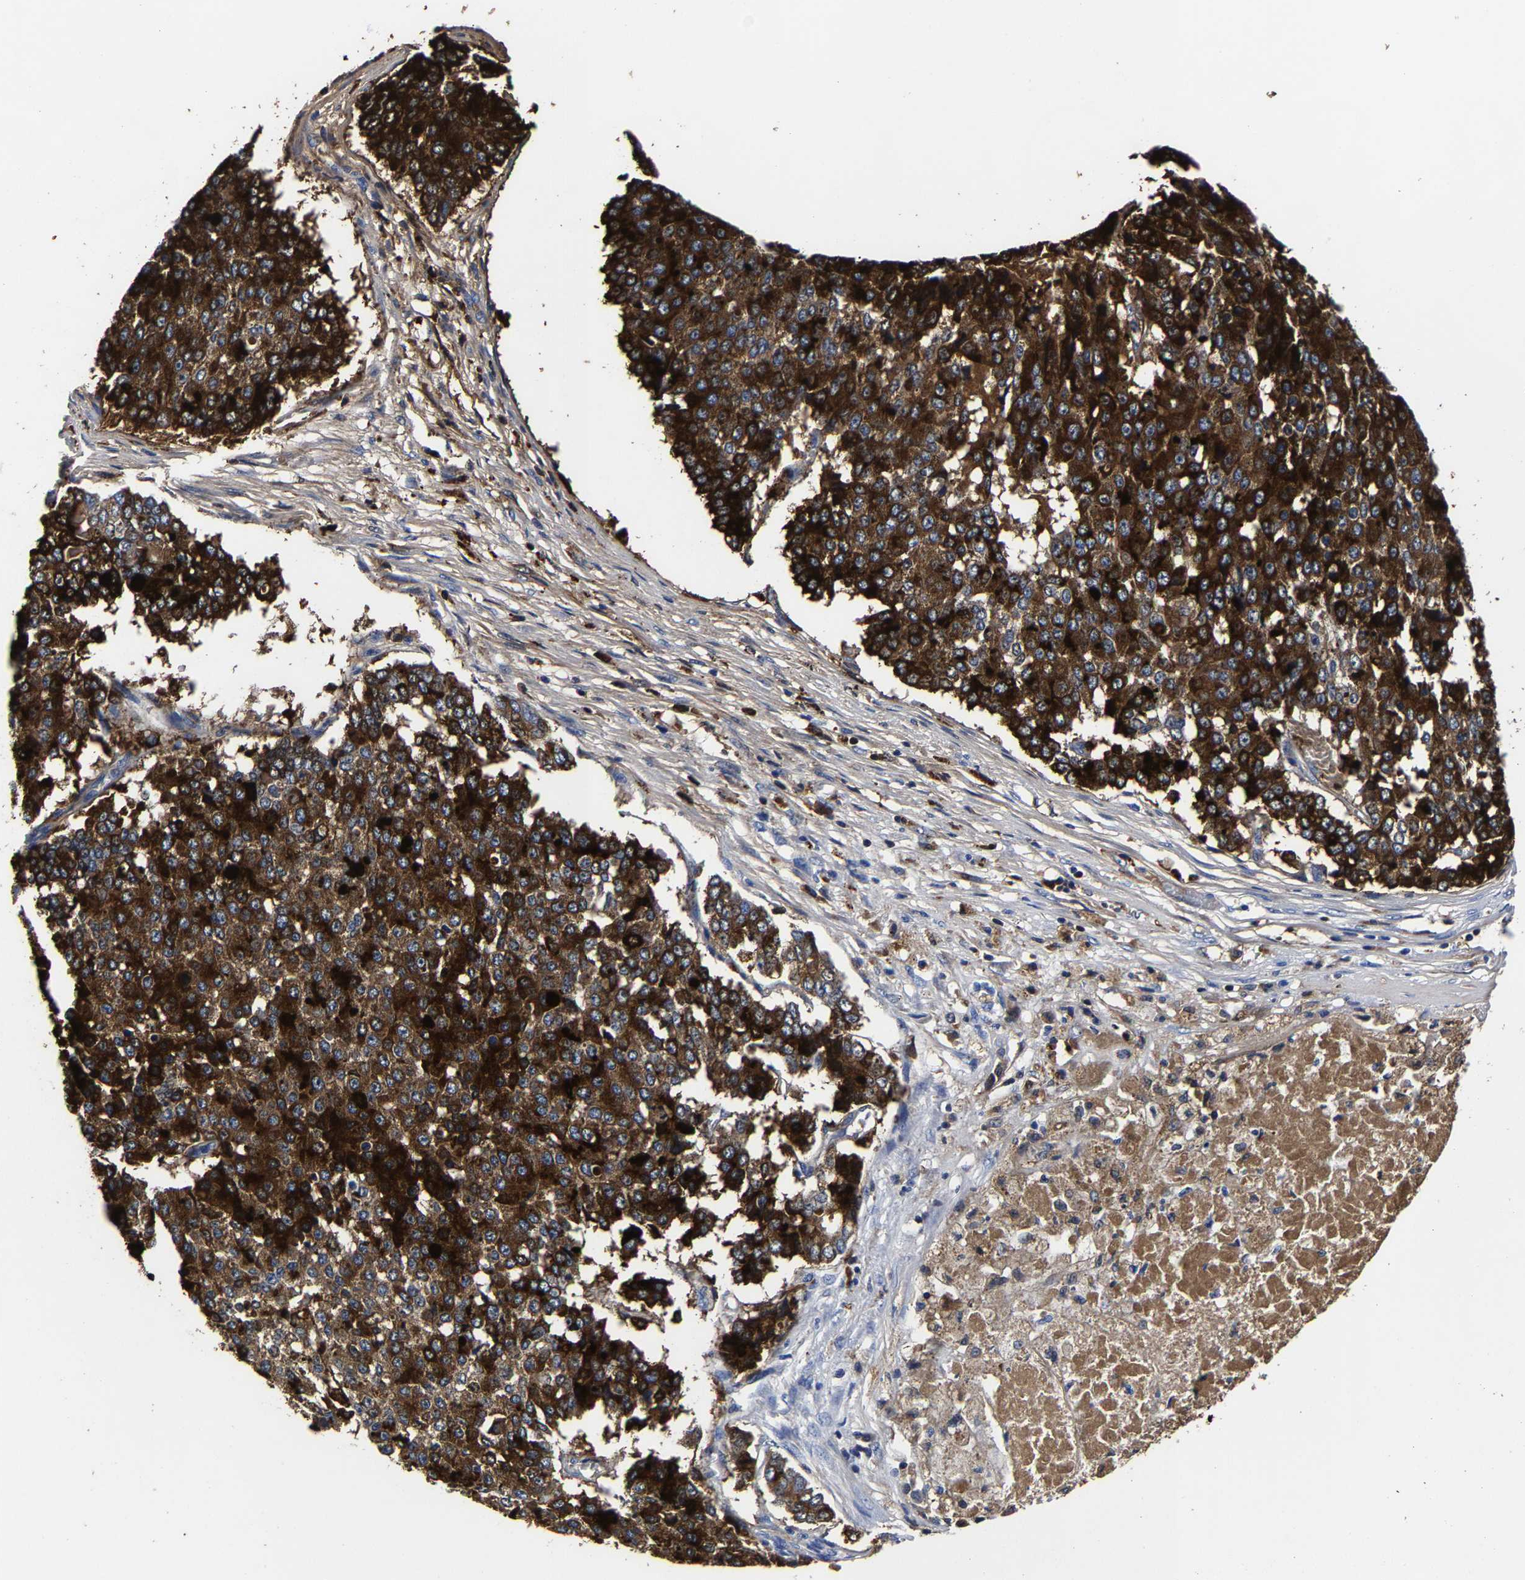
{"staining": {"intensity": "strong", "quantity": ">75%", "location": "cytoplasmic/membranous"}, "tissue": "pancreatic cancer", "cell_type": "Tumor cells", "image_type": "cancer", "snomed": [{"axis": "morphology", "description": "Adenocarcinoma, NOS"}, {"axis": "topography", "description": "Pancreas"}], "caption": "The micrograph displays a brown stain indicating the presence of a protein in the cytoplasmic/membranous of tumor cells in pancreatic cancer. Using DAB (3,3'-diaminobenzidine) (brown) and hematoxylin (blue) stains, captured at high magnification using brightfield microscopy.", "gene": "CPA2", "patient": {"sex": "male", "age": 50}}